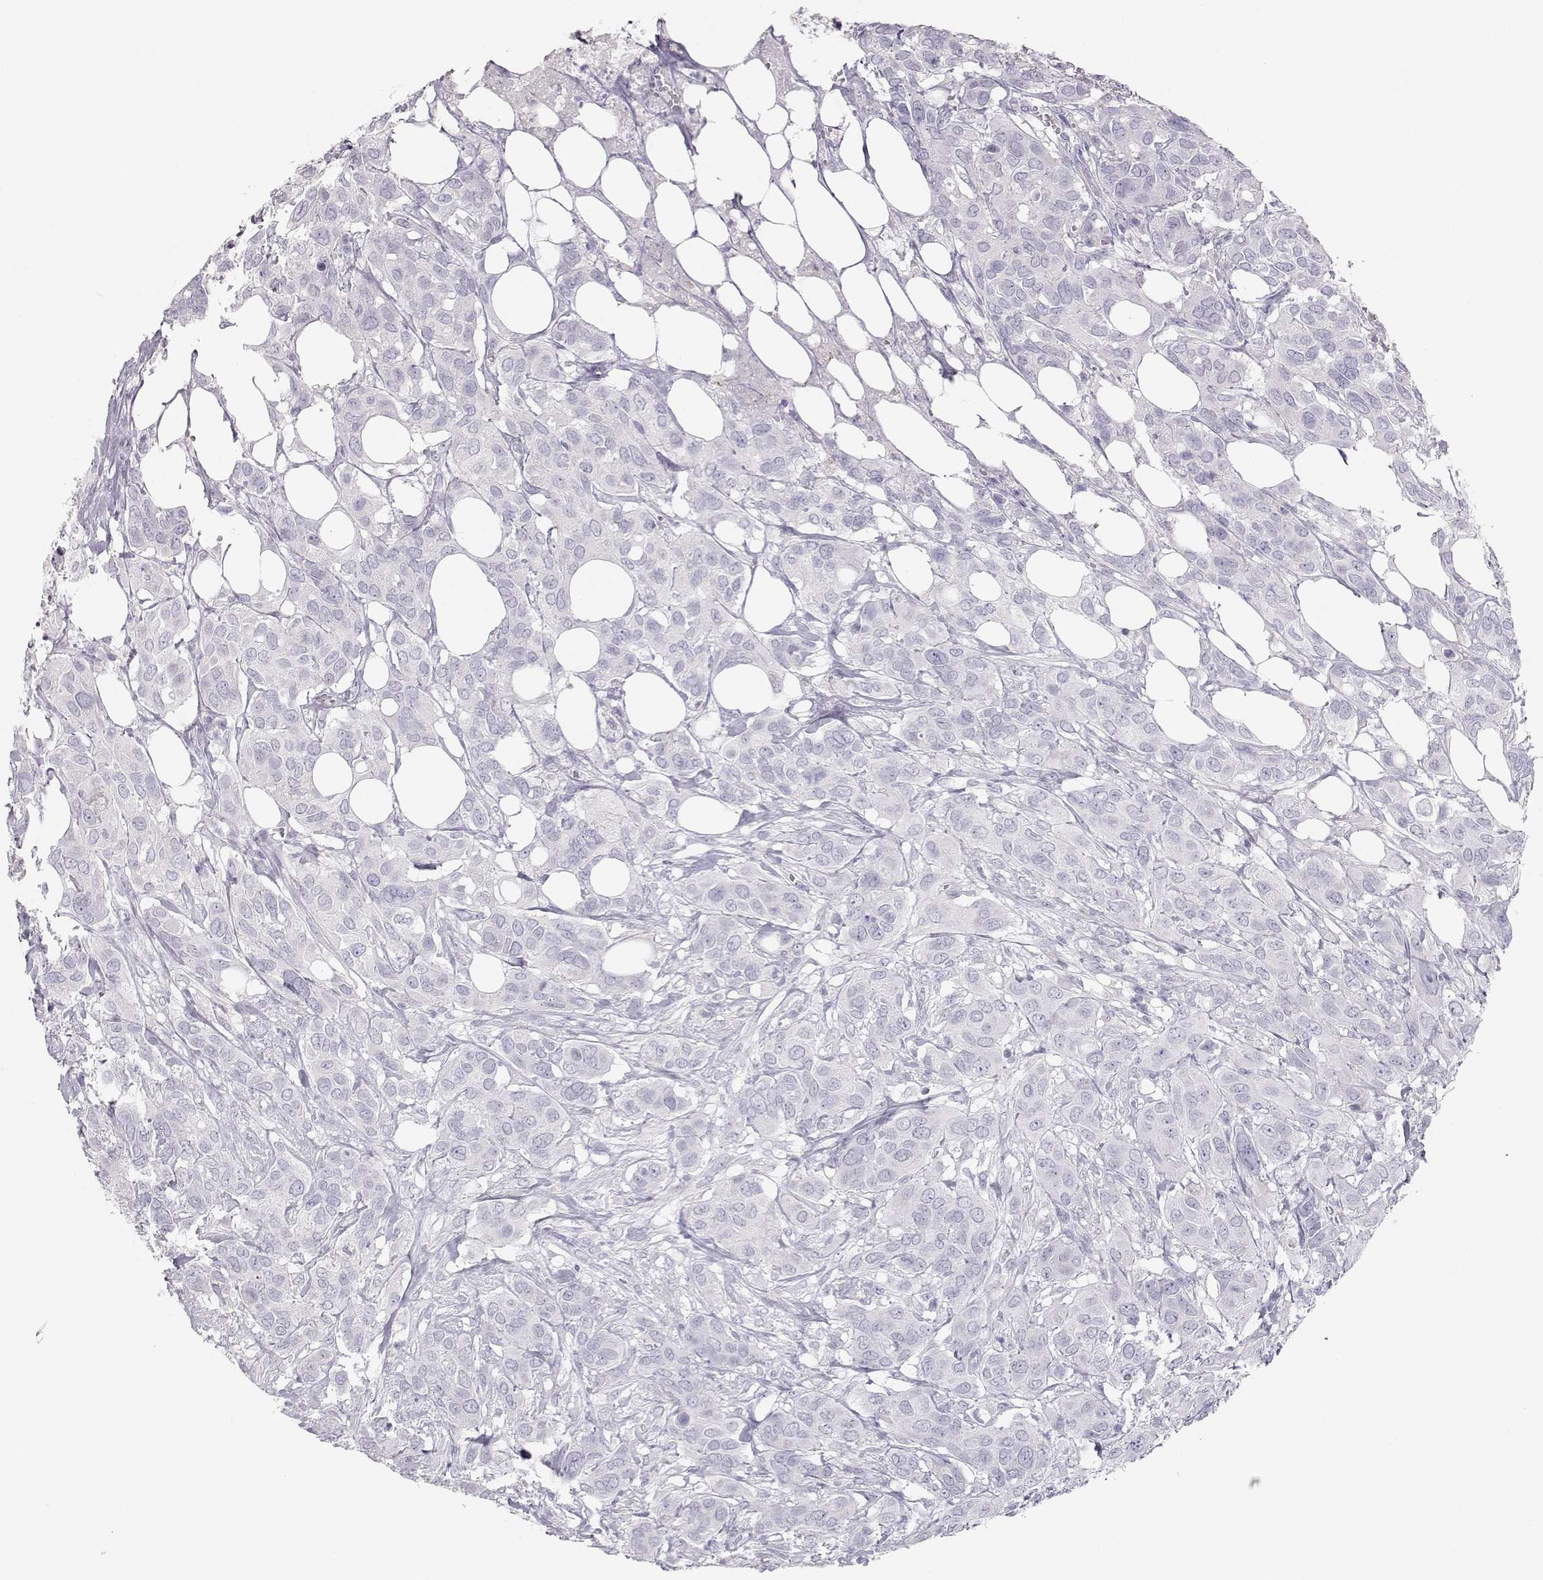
{"staining": {"intensity": "negative", "quantity": "none", "location": "none"}, "tissue": "urothelial cancer", "cell_type": "Tumor cells", "image_type": "cancer", "snomed": [{"axis": "morphology", "description": "Urothelial carcinoma, NOS"}, {"axis": "morphology", "description": "Urothelial carcinoma, High grade"}, {"axis": "topography", "description": "Urinary bladder"}], "caption": "IHC image of neoplastic tissue: human transitional cell carcinoma stained with DAB shows no significant protein positivity in tumor cells.", "gene": "LEPR", "patient": {"sex": "male", "age": 63}}